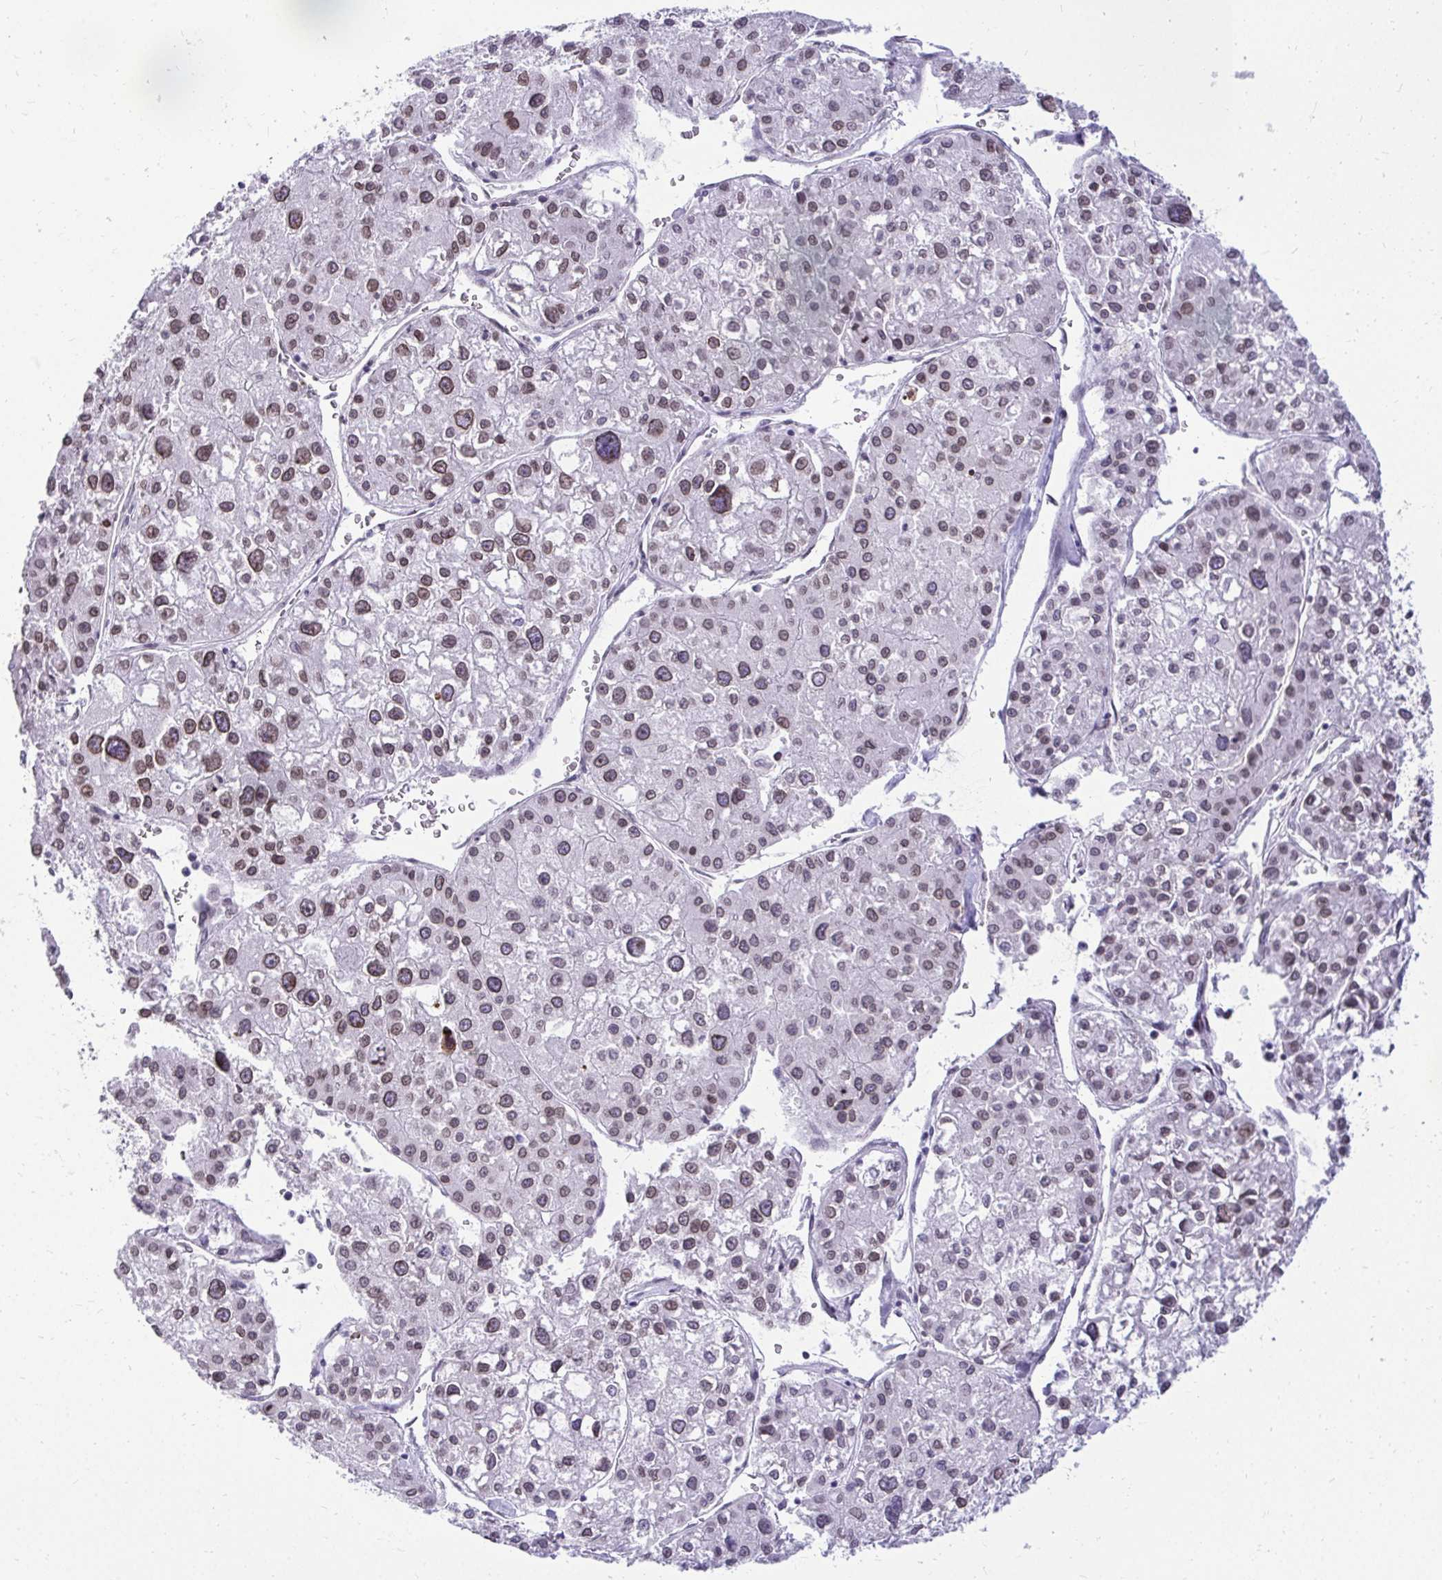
{"staining": {"intensity": "moderate", "quantity": ">75%", "location": "cytoplasmic/membranous,nuclear"}, "tissue": "liver cancer", "cell_type": "Tumor cells", "image_type": "cancer", "snomed": [{"axis": "morphology", "description": "Carcinoma, Hepatocellular, NOS"}, {"axis": "topography", "description": "Liver"}], "caption": "This image reveals immunohistochemistry staining of liver hepatocellular carcinoma, with medium moderate cytoplasmic/membranous and nuclear positivity in approximately >75% of tumor cells.", "gene": "BANF1", "patient": {"sex": "male", "age": 73}}